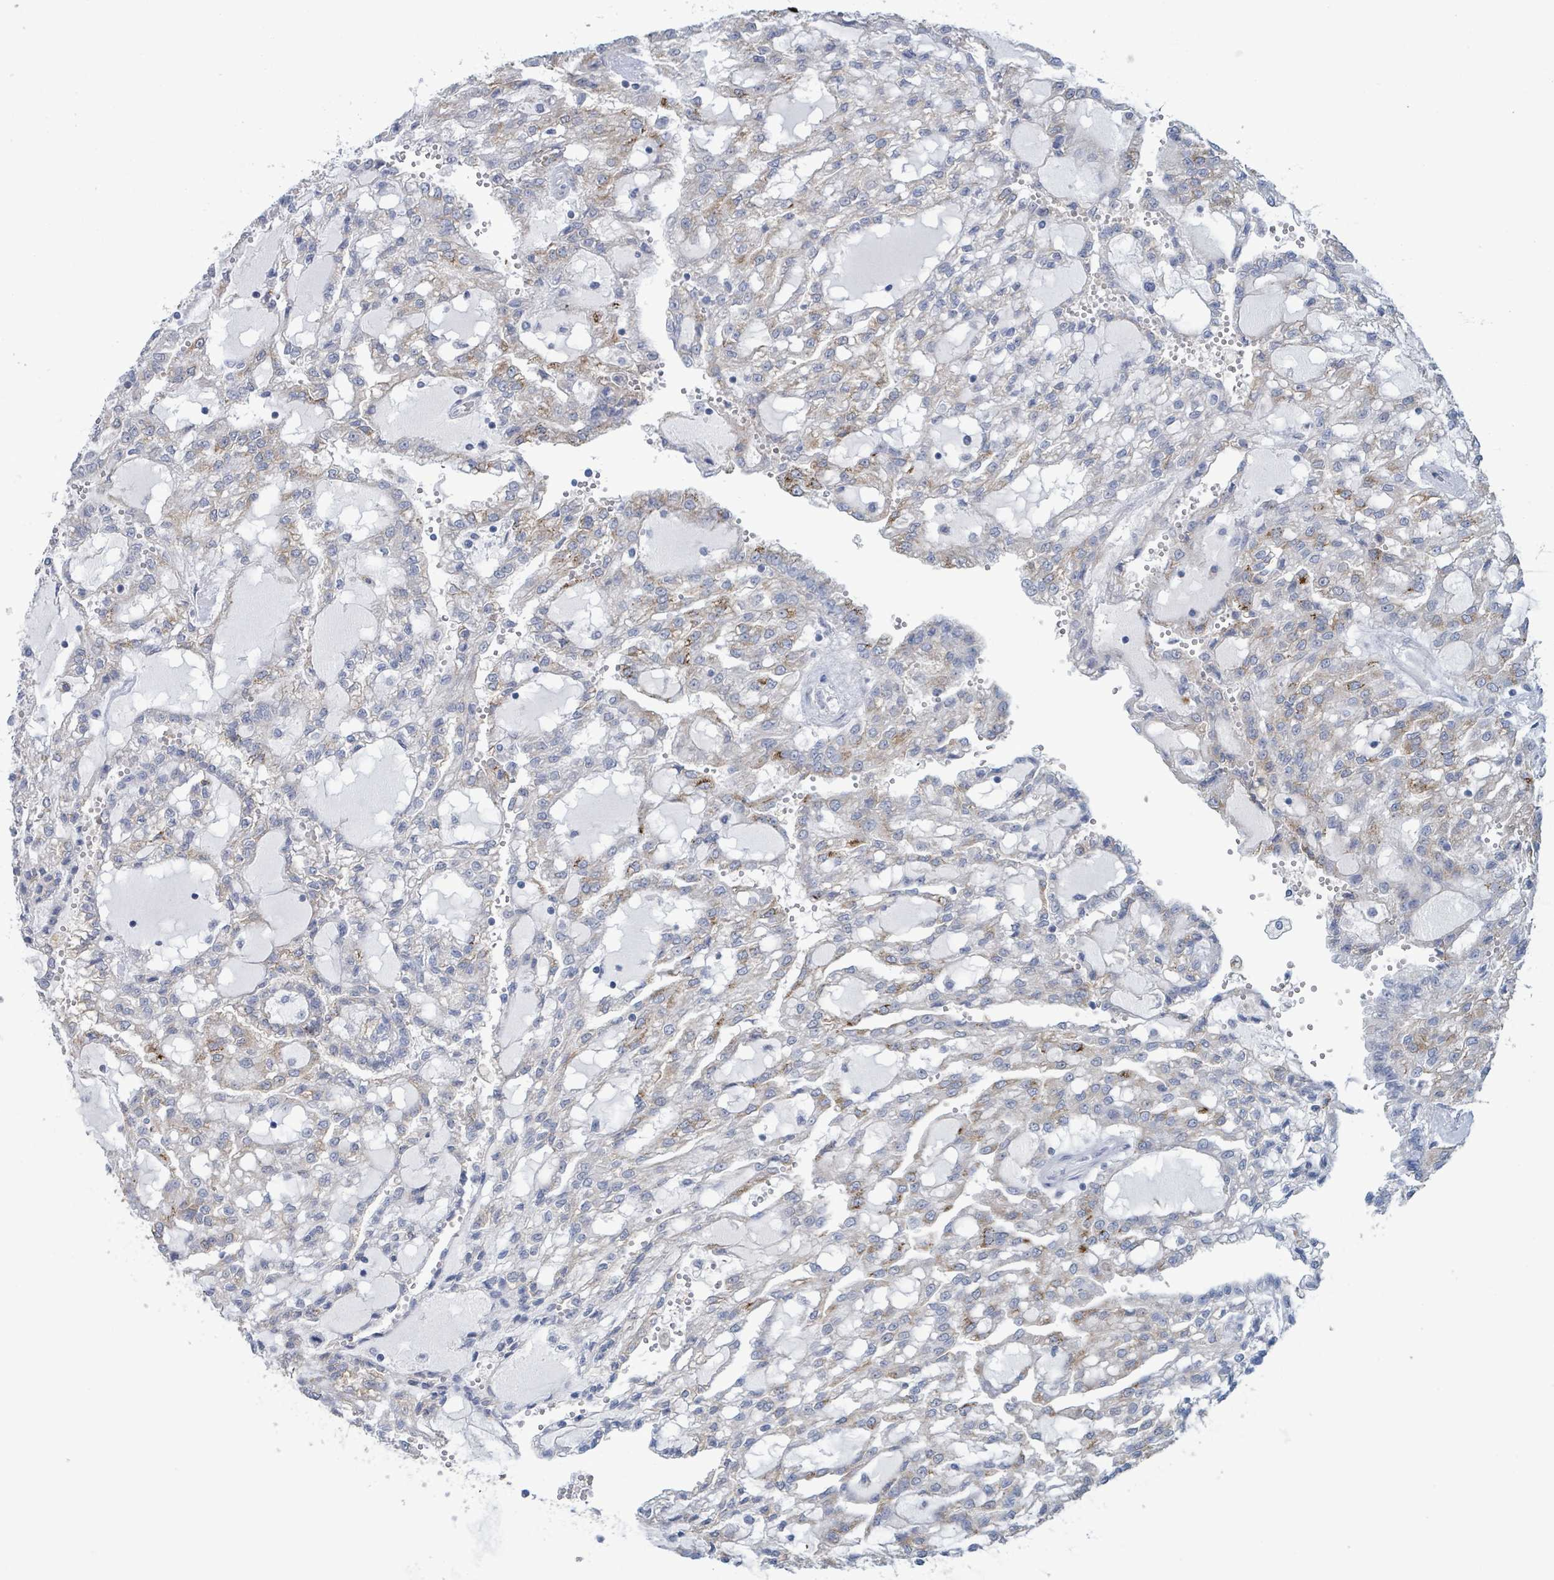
{"staining": {"intensity": "weak", "quantity": "<25%", "location": "cytoplasmic/membranous"}, "tissue": "renal cancer", "cell_type": "Tumor cells", "image_type": "cancer", "snomed": [{"axis": "morphology", "description": "Adenocarcinoma, NOS"}, {"axis": "topography", "description": "Kidney"}], "caption": "Immunohistochemical staining of adenocarcinoma (renal) displays no significant positivity in tumor cells.", "gene": "PKLR", "patient": {"sex": "male", "age": 63}}